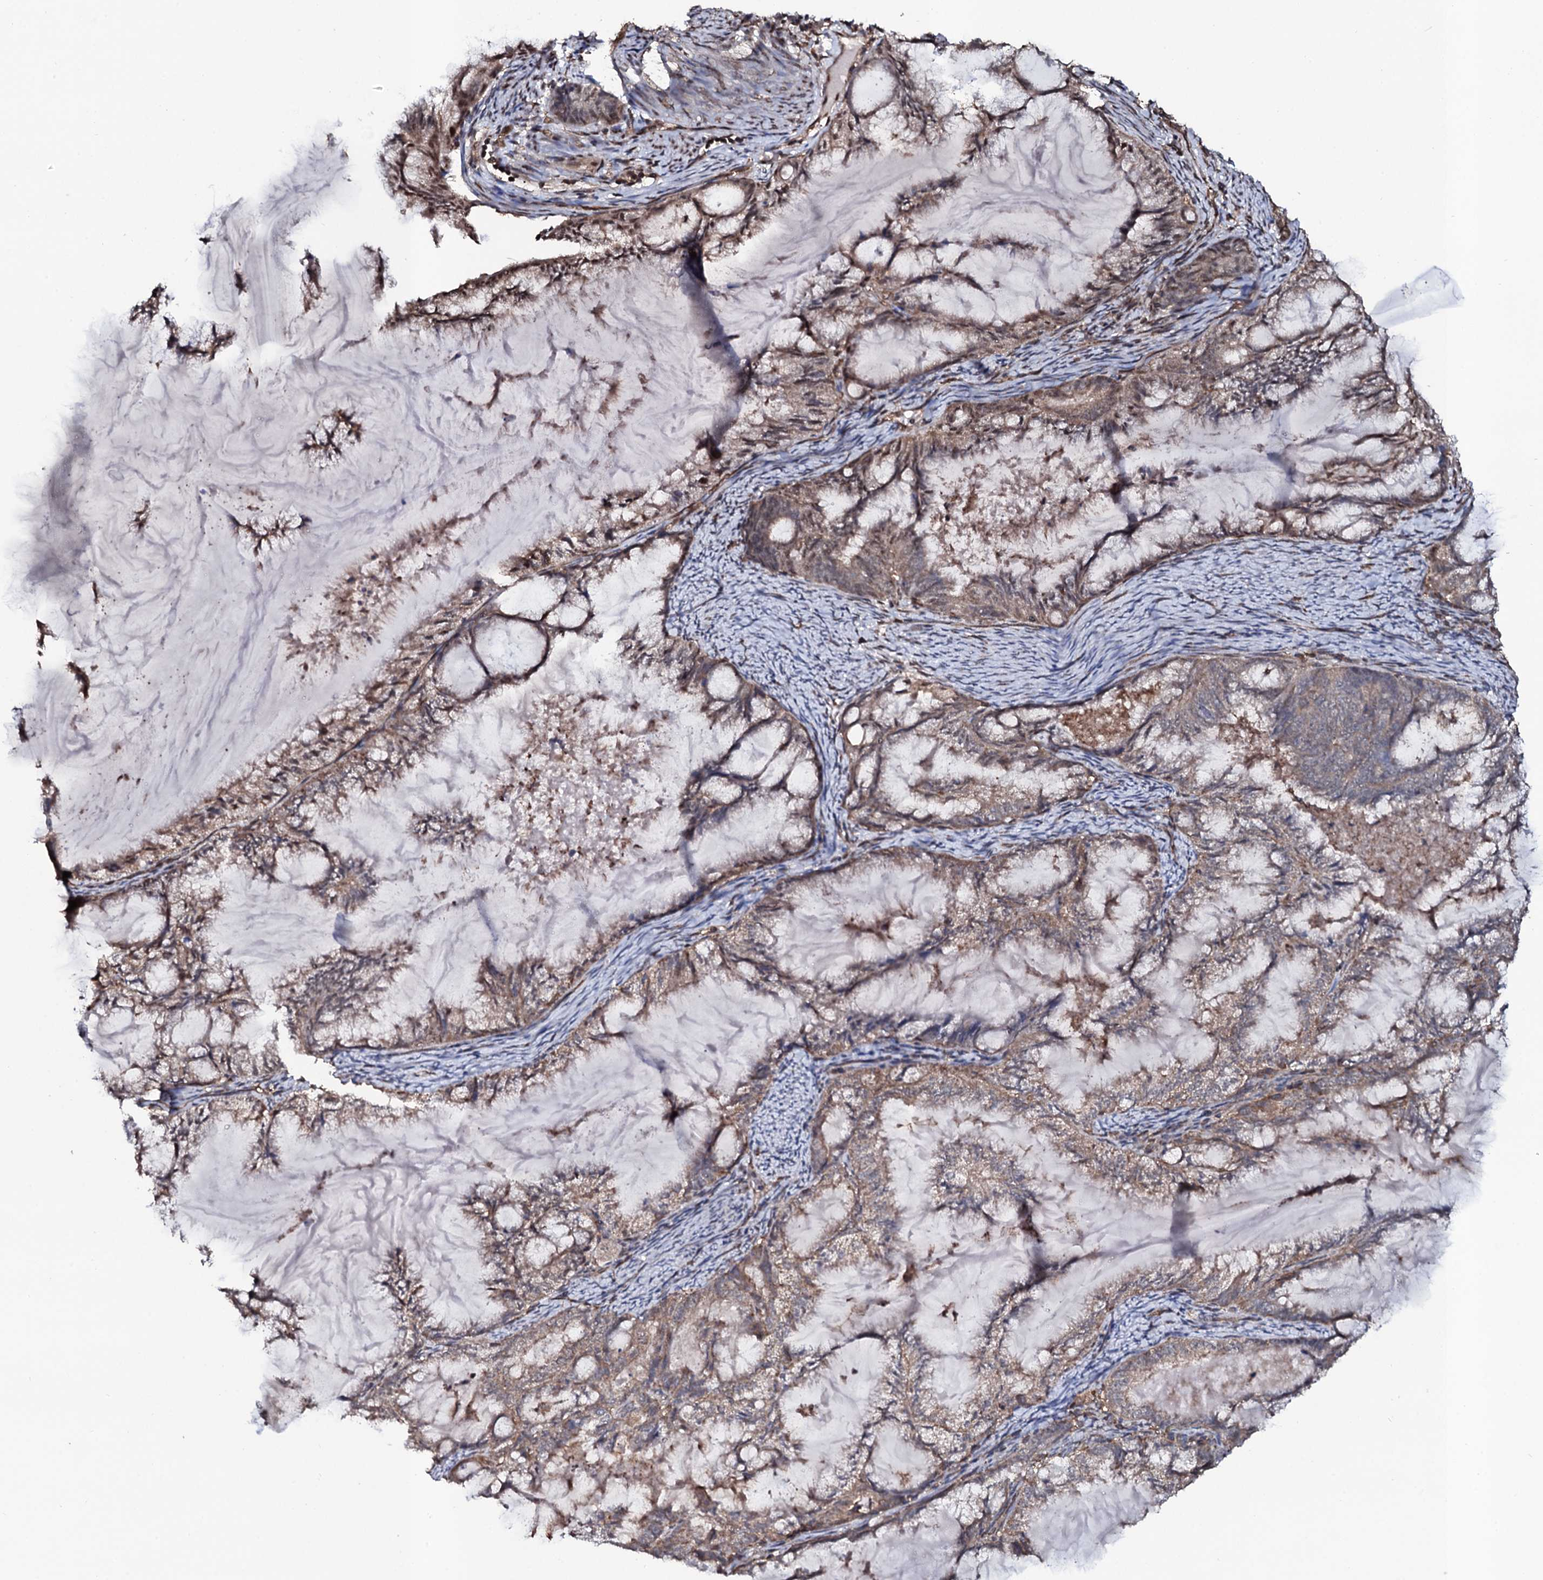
{"staining": {"intensity": "weak", "quantity": ">75%", "location": "cytoplasmic/membranous,nuclear"}, "tissue": "endometrial cancer", "cell_type": "Tumor cells", "image_type": "cancer", "snomed": [{"axis": "morphology", "description": "Adenocarcinoma, NOS"}, {"axis": "topography", "description": "Endometrium"}], "caption": "Protein staining demonstrates weak cytoplasmic/membranous and nuclear staining in approximately >75% of tumor cells in endometrial adenocarcinoma.", "gene": "COG6", "patient": {"sex": "female", "age": 86}}